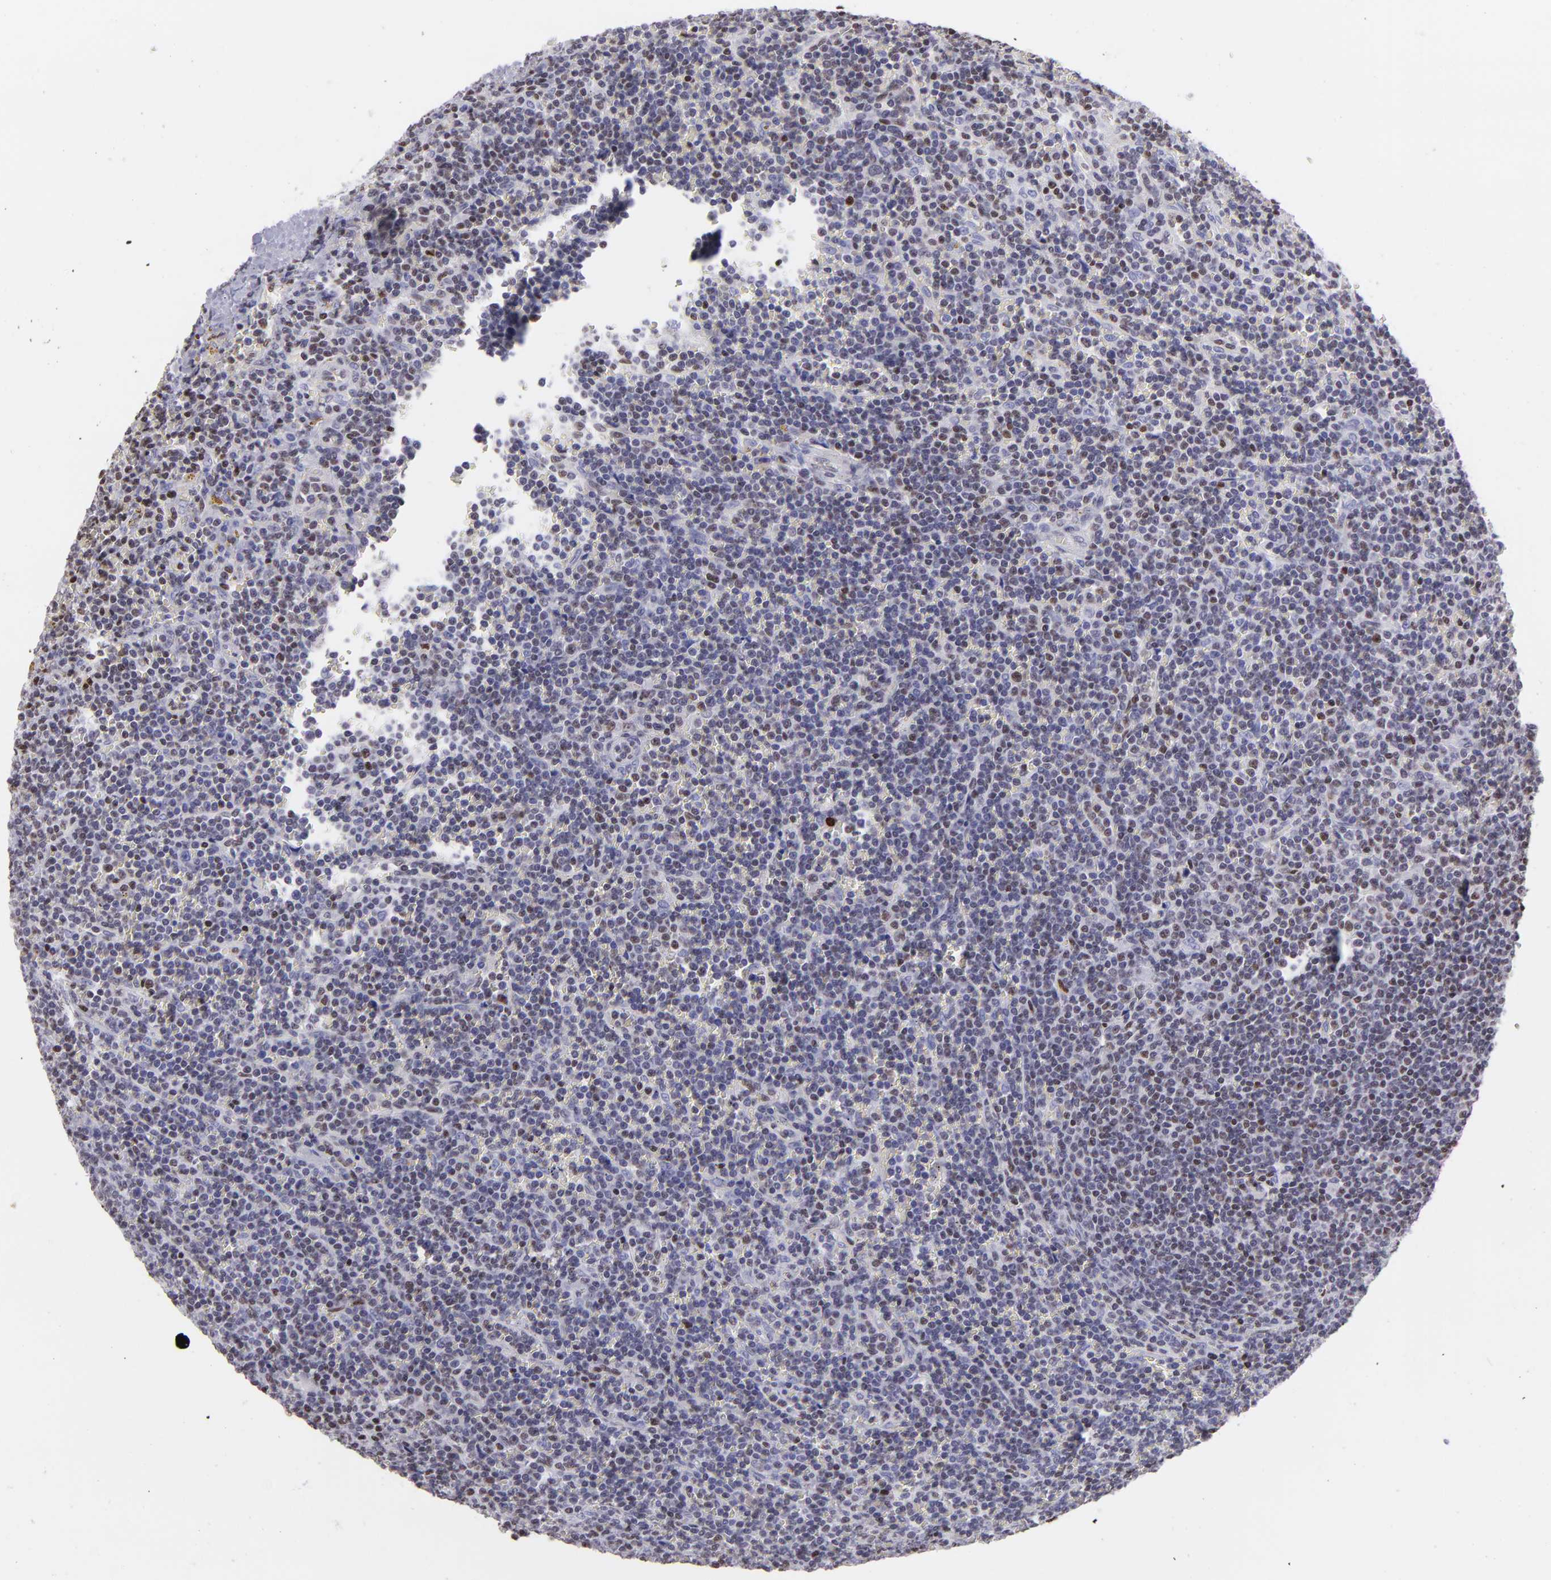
{"staining": {"intensity": "weak", "quantity": "<25%", "location": "nuclear"}, "tissue": "lymphoma", "cell_type": "Tumor cells", "image_type": "cancer", "snomed": [{"axis": "morphology", "description": "Malignant lymphoma, non-Hodgkin's type, Low grade"}, {"axis": "topography", "description": "Spleen"}], "caption": "Immunohistochemical staining of malignant lymphoma, non-Hodgkin's type (low-grade) shows no significant staining in tumor cells.", "gene": "ETS1", "patient": {"sex": "male", "age": 80}}